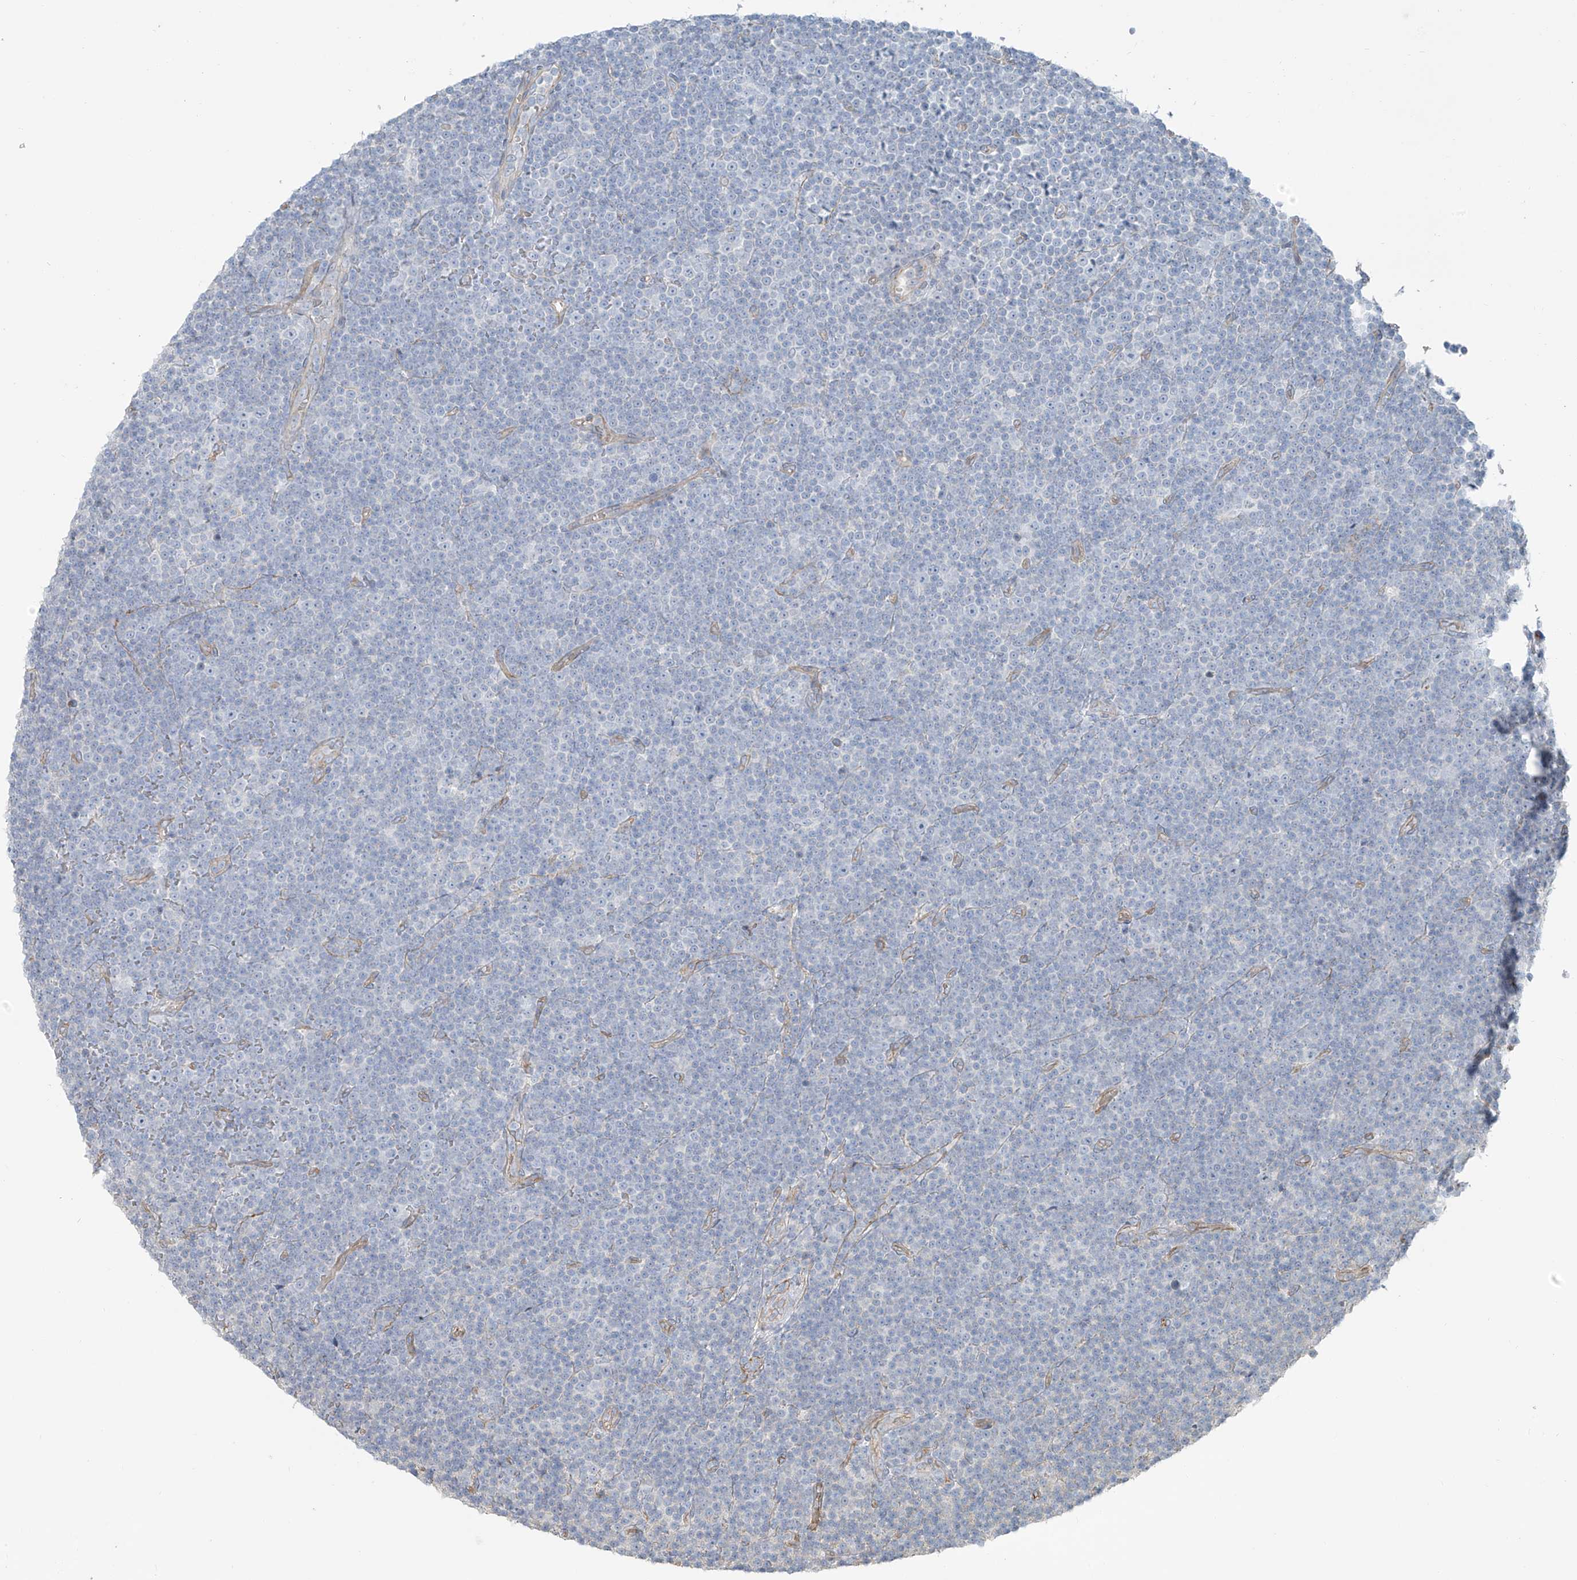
{"staining": {"intensity": "negative", "quantity": "none", "location": "none"}, "tissue": "lymphoma", "cell_type": "Tumor cells", "image_type": "cancer", "snomed": [{"axis": "morphology", "description": "Malignant lymphoma, non-Hodgkin's type, Low grade"}, {"axis": "topography", "description": "Lymph node"}], "caption": "Immunohistochemistry (IHC) photomicrograph of neoplastic tissue: lymphoma stained with DAB (3,3'-diaminobenzidine) demonstrates no significant protein expression in tumor cells. (DAB IHC with hematoxylin counter stain).", "gene": "TUBE1", "patient": {"sex": "female", "age": 67}}